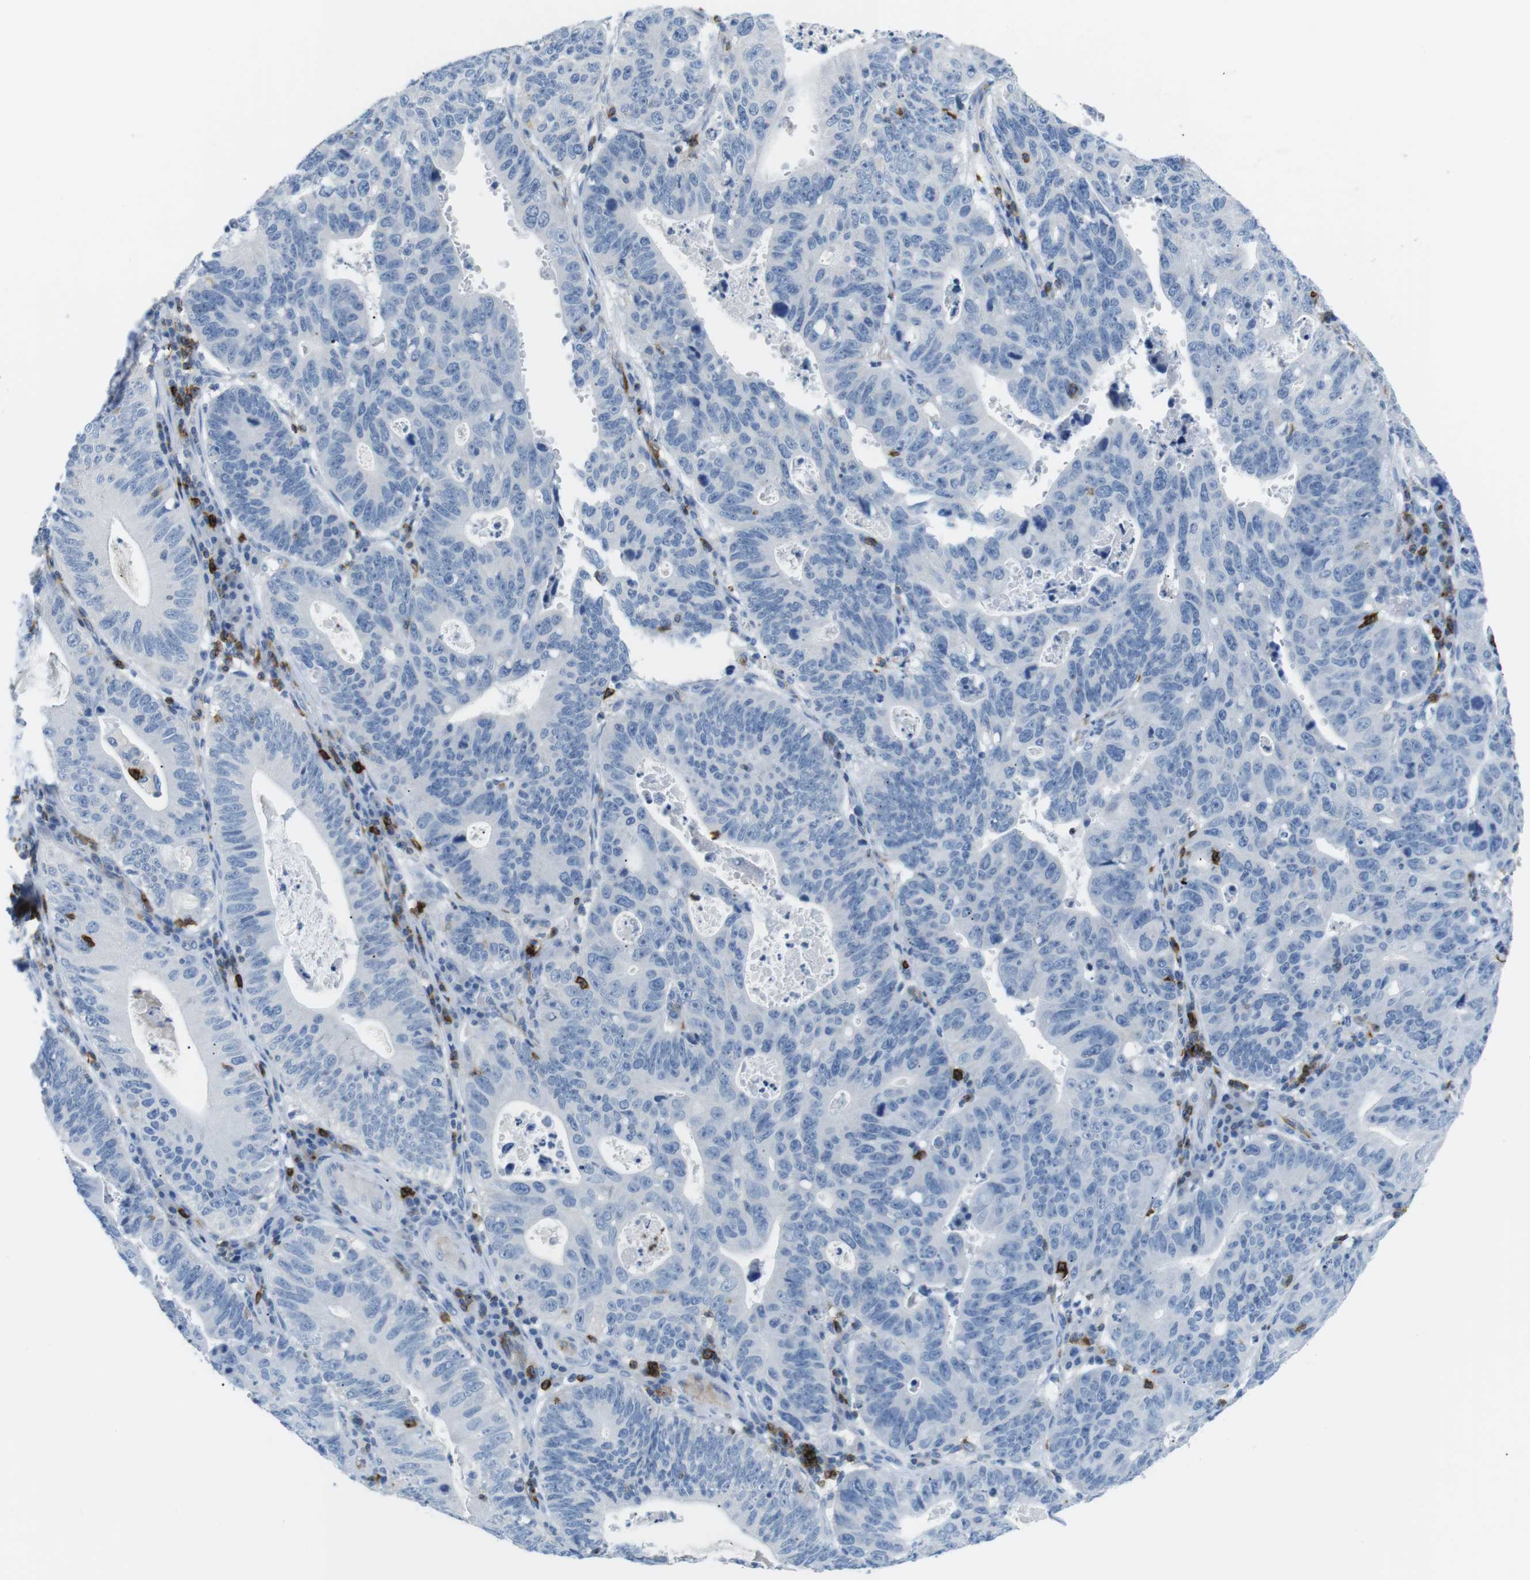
{"staining": {"intensity": "negative", "quantity": "none", "location": "none"}, "tissue": "stomach cancer", "cell_type": "Tumor cells", "image_type": "cancer", "snomed": [{"axis": "morphology", "description": "Adenocarcinoma, NOS"}, {"axis": "topography", "description": "Stomach"}], "caption": "There is no significant expression in tumor cells of adenocarcinoma (stomach).", "gene": "TNFRSF4", "patient": {"sex": "male", "age": 59}}